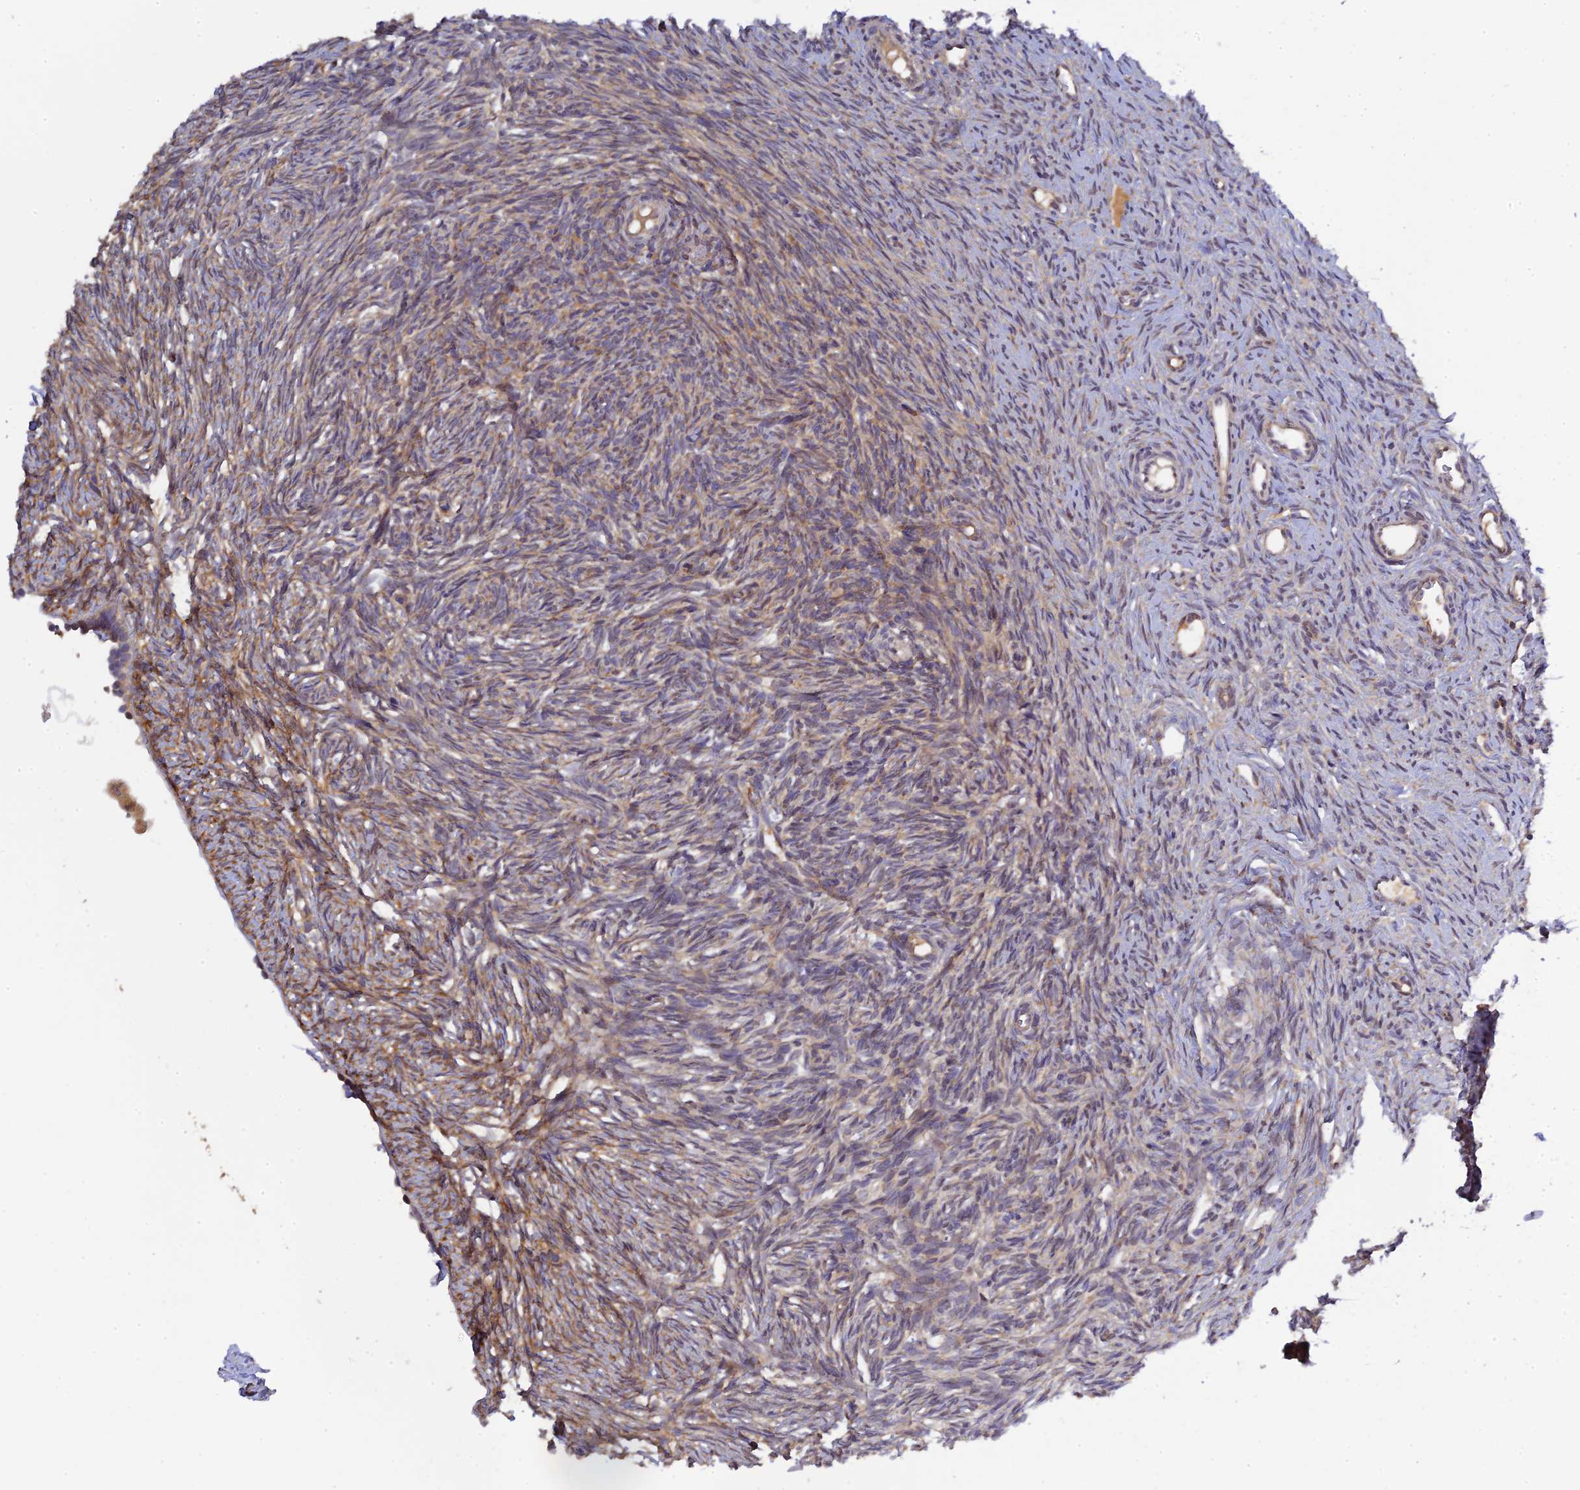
{"staining": {"intensity": "moderate", "quantity": ">75%", "location": "cytoplasmic/membranous"}, "tissue": "ovary", "cell_type": "Follicle cells", "image_type": "normal", "snomed": [{"axis": "morphology", "description": "Normal tissue, NOS"}, {"axis": "topography", "description": "Ovary"}], "caption": "Brown immunohistochemical staining in normal human ovary demonstrates moderate cytoplasmic/membranous positivity in approximately >75% of follicle cells. (Brightfield microscopy of DAB IHC at high magnification).", "gene": "P3H3", "patient": {"sex": "female", "age": 51}}